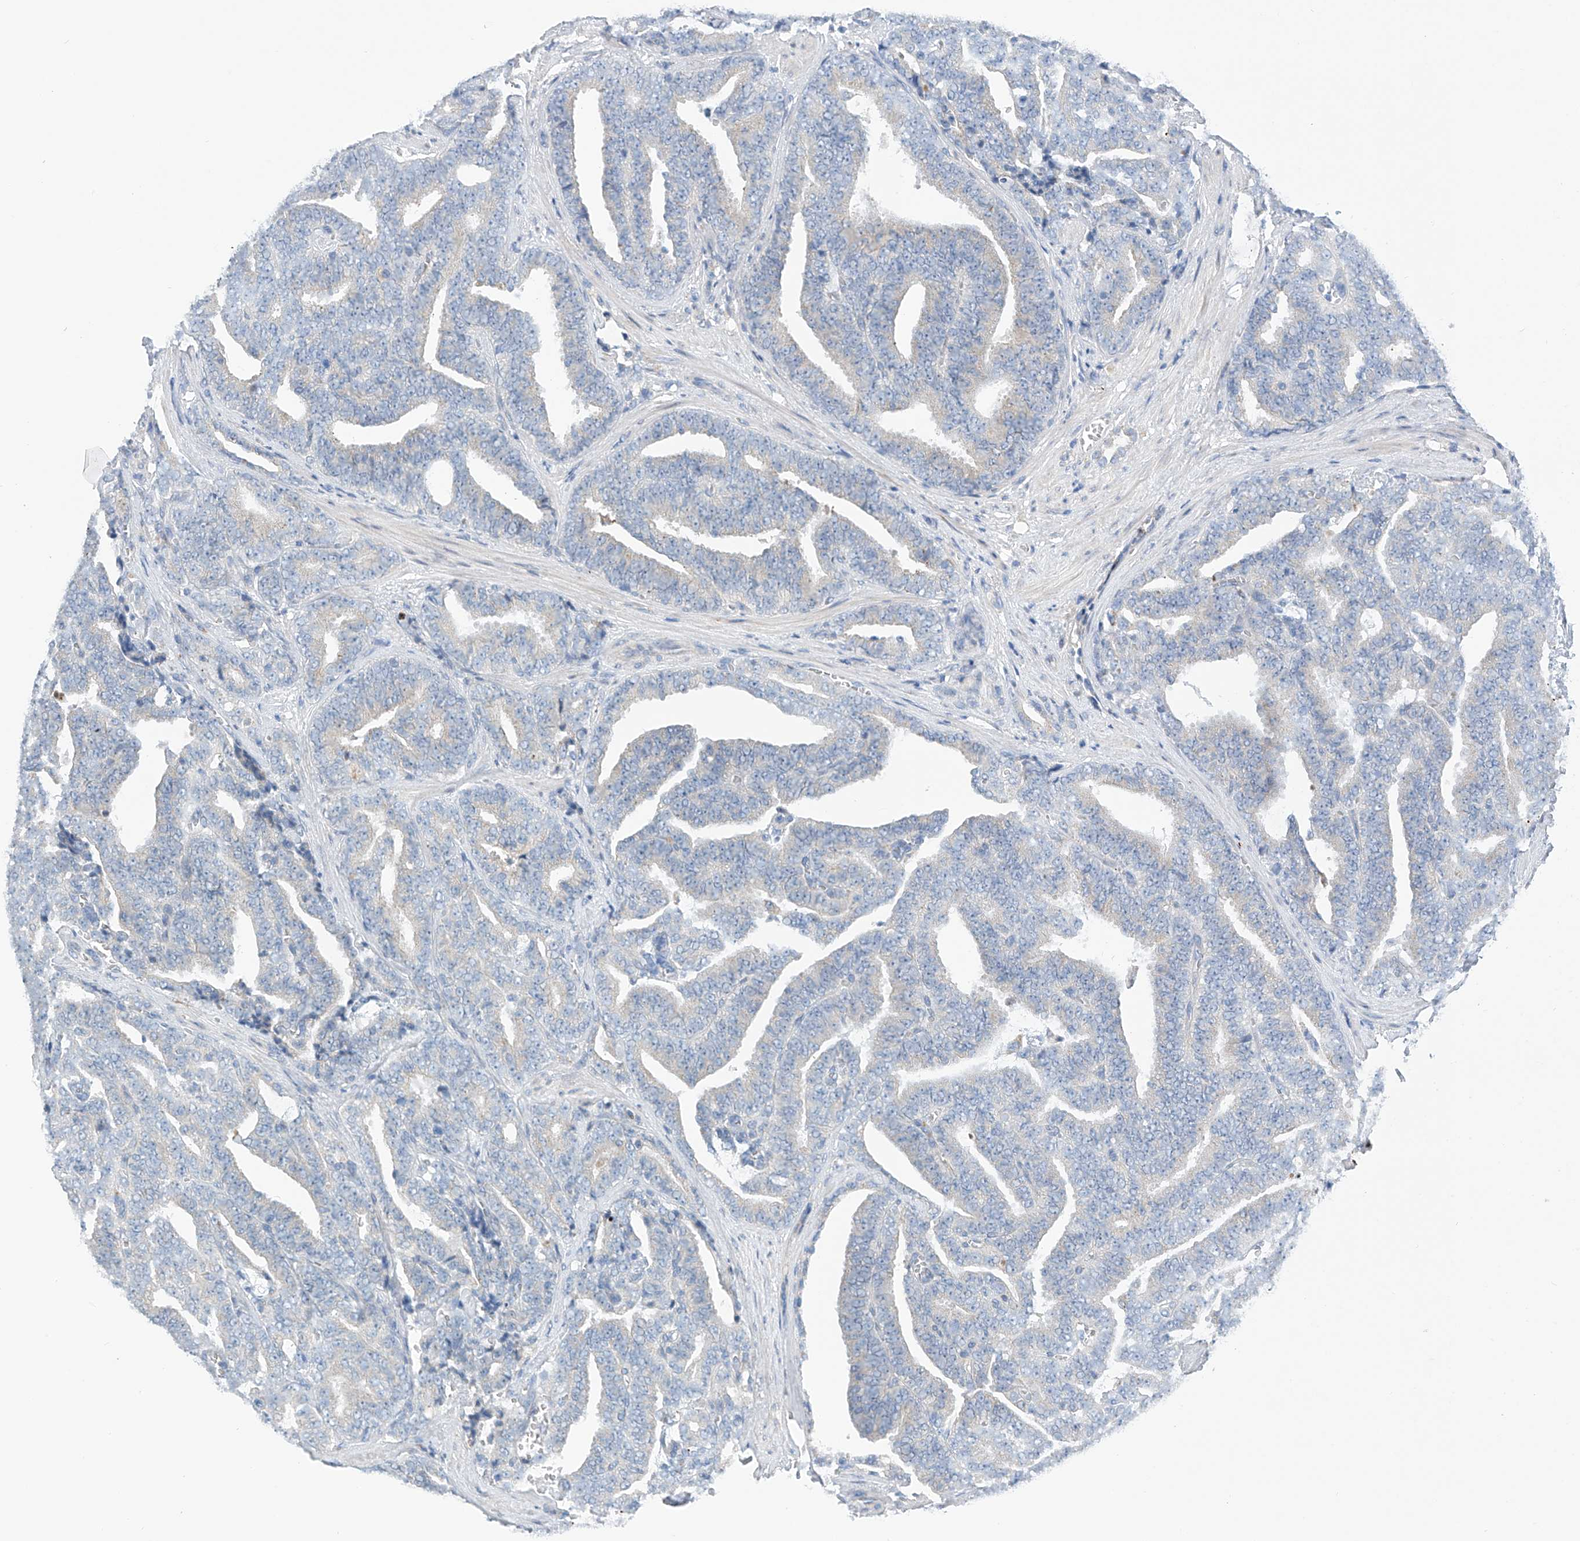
{"staining": {"intensity": "negative", "quantity": "none", "location": "none"}, "tissue": "prostate cancer", "cell_type": "Tumor cells", "image_type": "cancer", "snomed": [{"axis": "morphology", "description": "Adenocarcinoma, High grade"}, {"axis": "topography", "description": "Prostate and seminal vesicle, NOS"}], "caption": "This is a histopathology image of IHC staining of prostate cancer, which shows no positivity in tumor cells.", "gene": "CEP85L", "patient": {"sex": "male", "age": 67}}